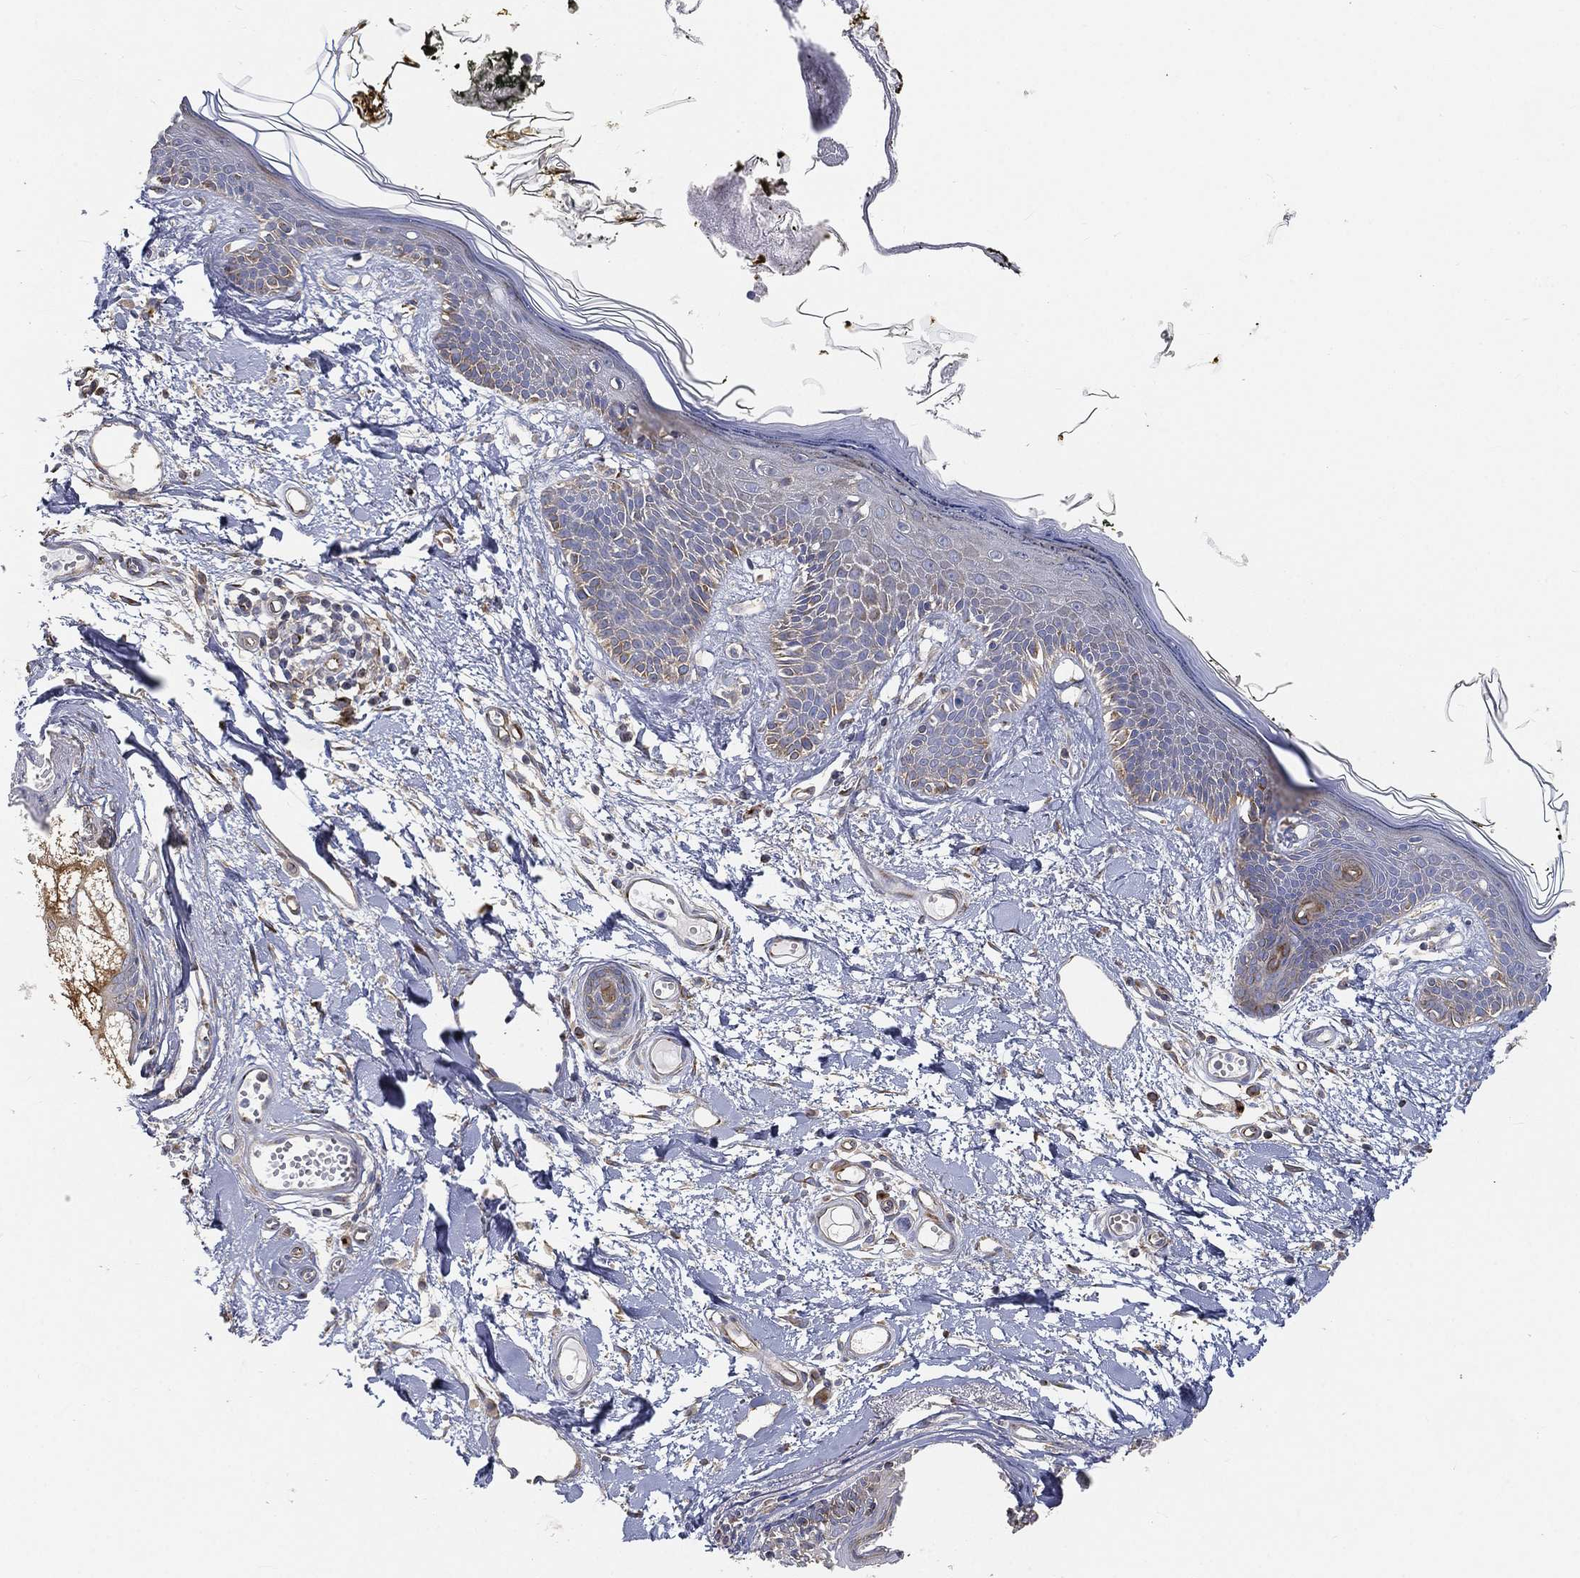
{"staining": {"intensity": "moderate", "quantity": "25%-75%", "location": "cytoplasmic/membranous"}, "tissue": "skin", "cell_type": "Fibroblasts", "image_type": "normal", "snomed": [{"axis": "morphology", "description": "Normal tissue, NOS"}, {"axis": "topography", "description": "Skin"}], "caption": "Immunohistochemistry (IHC) photomicrograph of normal skin: skin stained using IHC demonstrates medium levels of moderate protein expression localized specifically in the cytoplasmic/membranous of fibroblasts, appearing as a cytoplasmic/membranous brown color.", "gene": "TMEM25", "patient": {"sex": "male", "age": 76}}